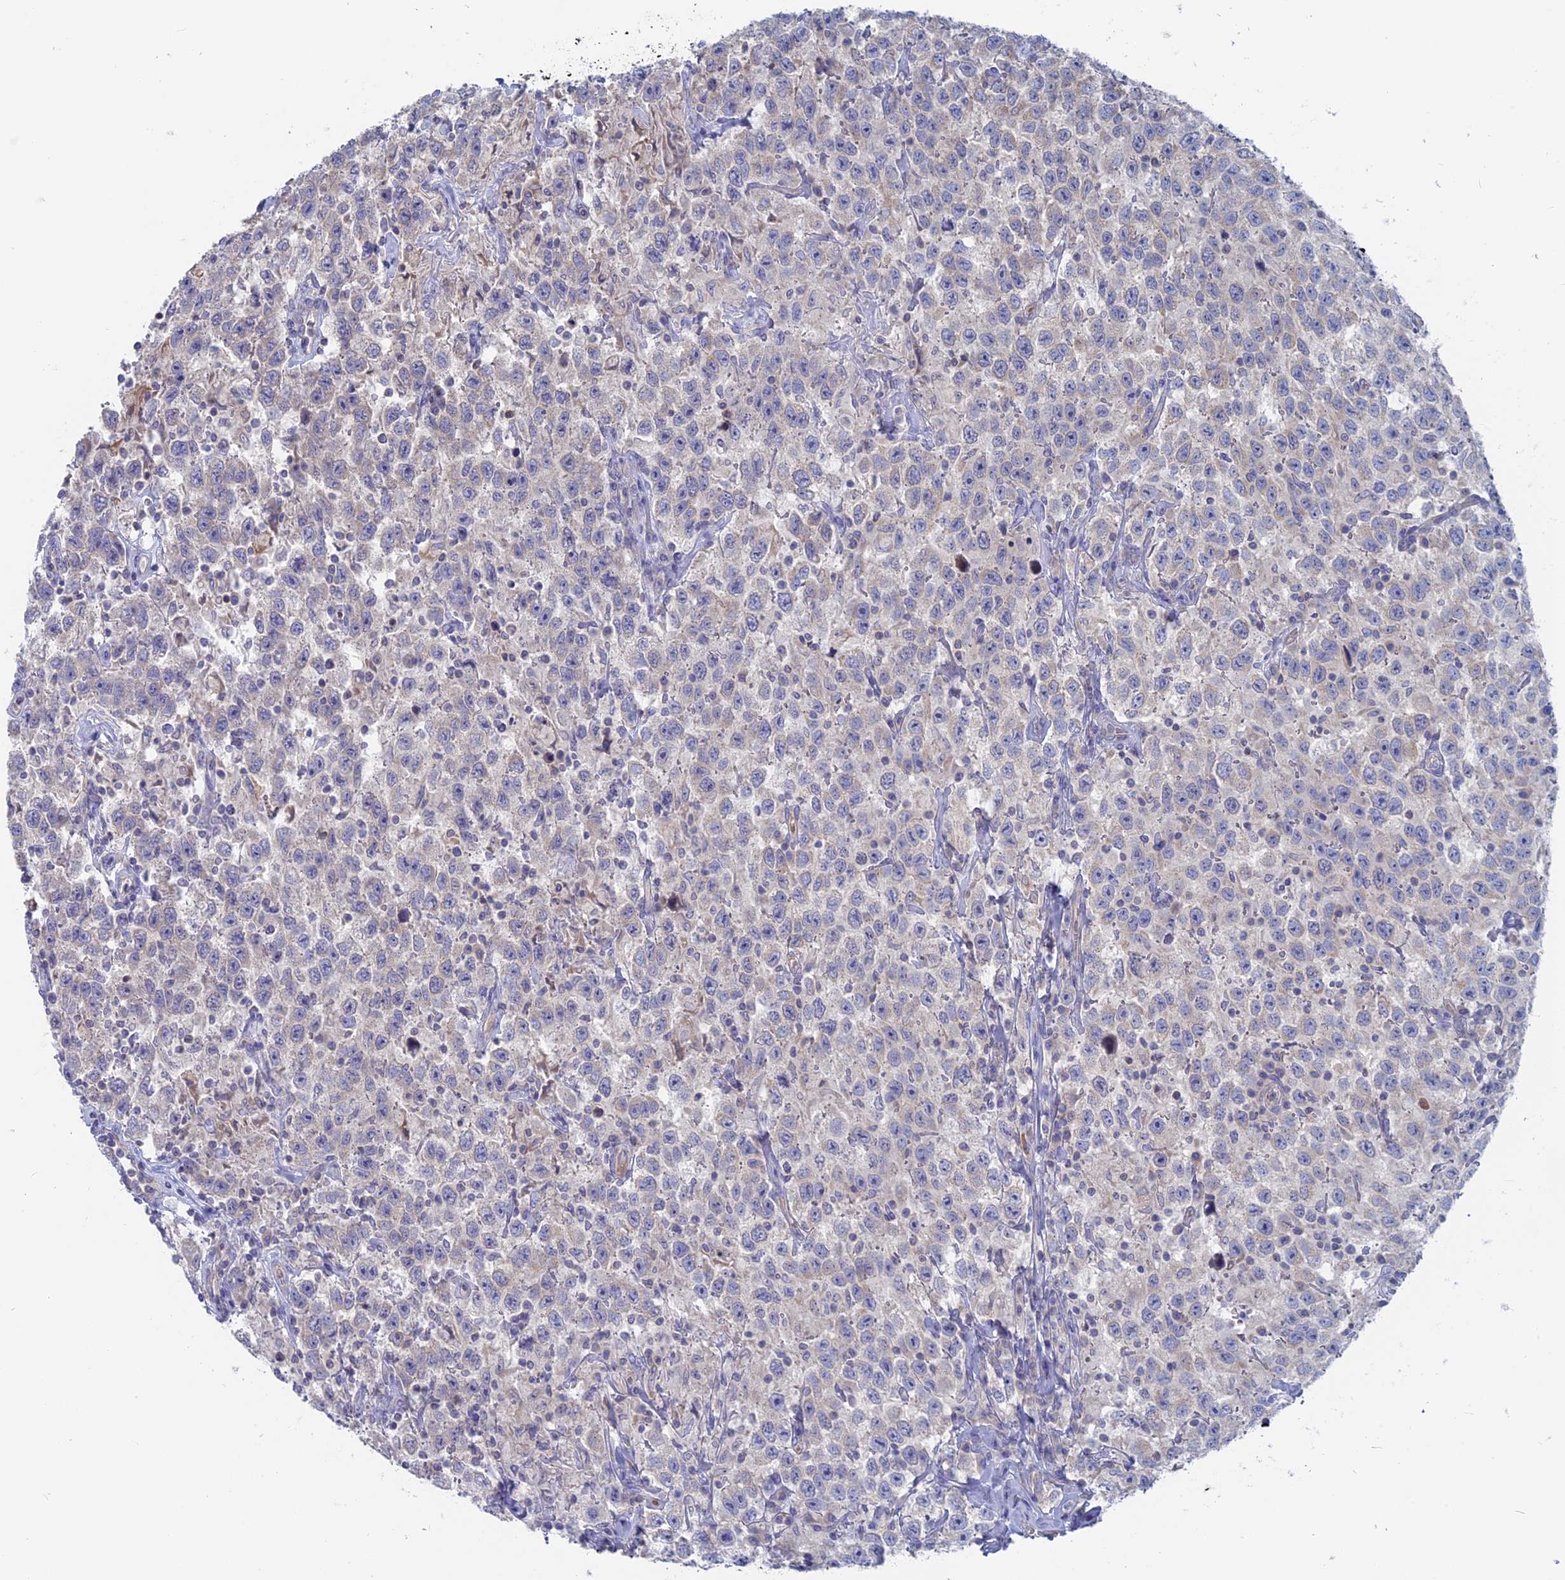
{"staining": {"intensity": "negative", "quantity": "none", "location": "none"}, "tissue": "testis cancer", "cell_type": "Tumor cells", "image_type": "cancer", "snomed": [{"axis": "morphology", "description": "Seminoma, NOS"}, {"axis": "topography", "description": "Testis"}], "caption": "IHC photomicrograph of neoplastic tissue: human seminoma (testis) stained with DAB (3,3'-diaminobenzidine) displays no significant protein positivity in tumor cells.", "gene": "TBC1D30", "patient": {"sex": "male", "age": 41}}